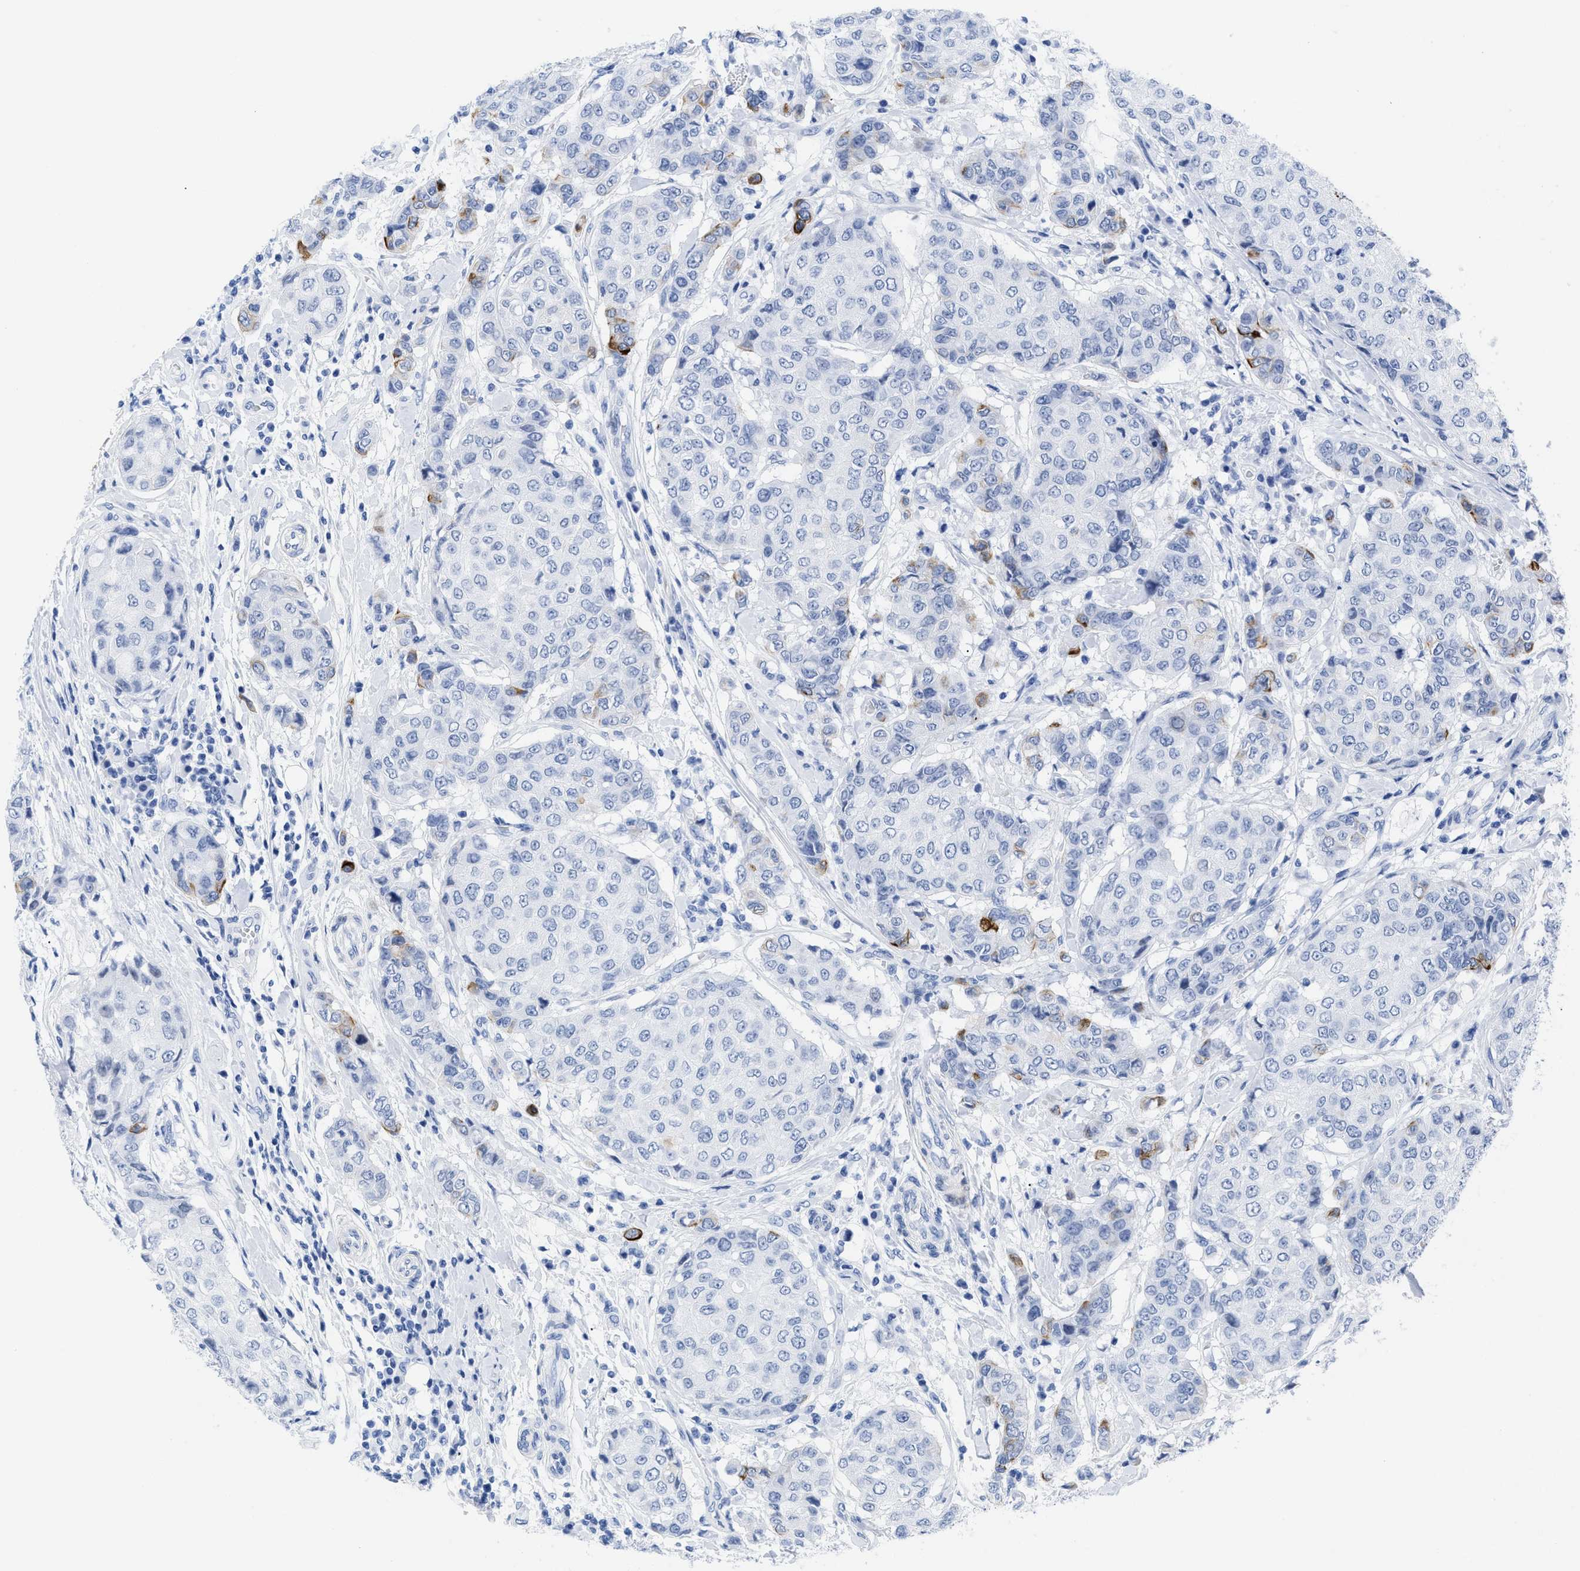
{"staining": {"intensity": "negative", "quantity": "none", "location": "none"}, "tissue": "breast cancer", "cell_type": "Tumor cells", "image_type": "cancer", "snomed": [{"axis": "morphology", "description": "Duct carcinoma"}, {"axis": "topography", "description": "Breast"}], "caption": "The immunohistochemistry photomicrograph has no significant positivity in tumor cells of breast intraductal carcinoma tissue. Brightfield microscopy of IHC stained with DAB (brown) and hematoxylin (blue), captured at high magnification.", "gene": "DUSP26", "patient": {"sex": "female", "age": 27}}